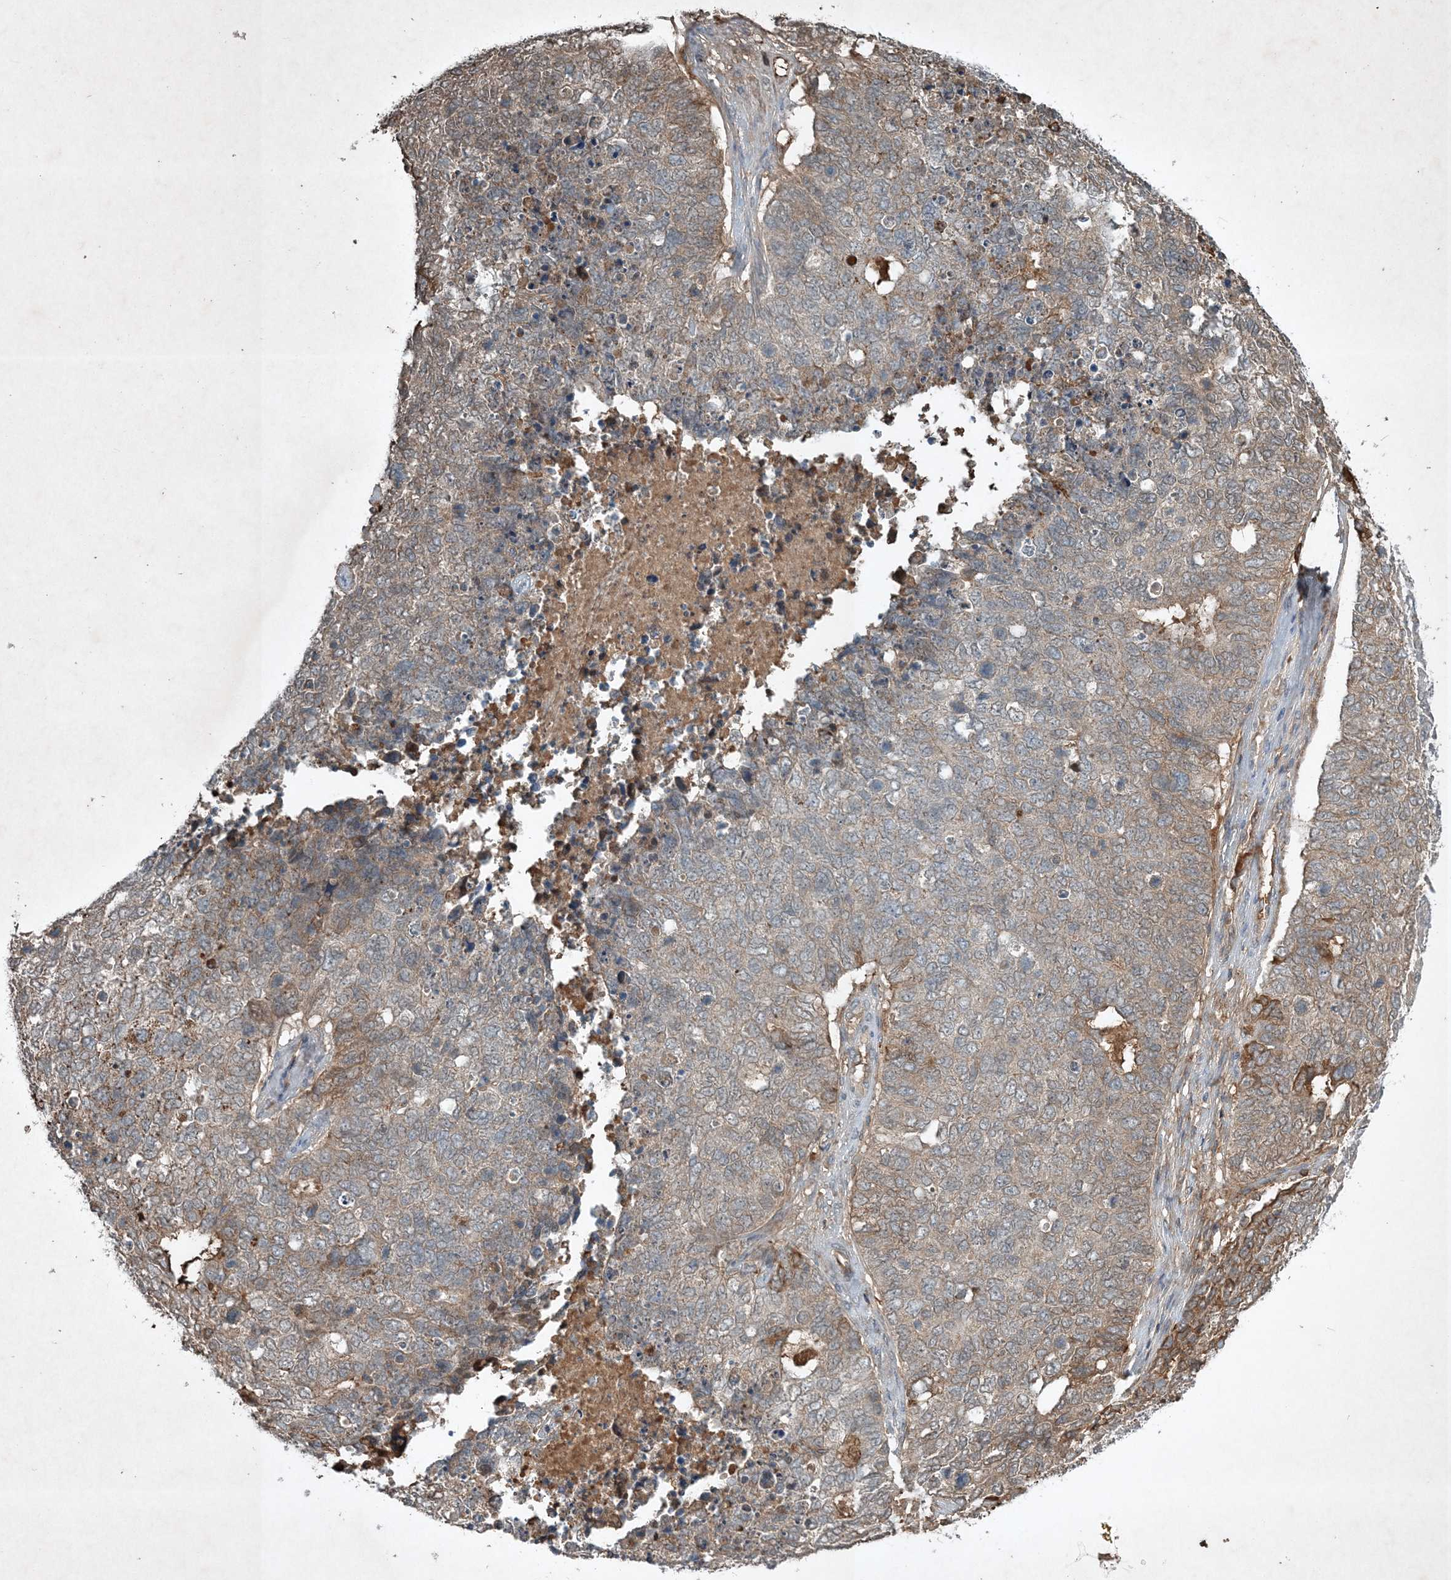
{"staining": {"intensity": "weak", "quantity": "25%-75%", "location": "cytoplasmic/membranous"}, "tissue": "cervical cancer", "cell_type": "Tumor cells", "image_type": "cancer", "snomed": [{"axis": "morphology", "description": "Squamous cell carcinoma, NOS"}, {"axis": "topography", "description": "Cervix"}], "caption": "A brown stain highlights weak cytoplasmic/membranous positivity of a protein in cervical cancer tumor cells. (Brightfield microscopy of DAB IHC at high magnification).", "gene": "TNFAIP6", "patient": {"sex": "female", "age": 63}}